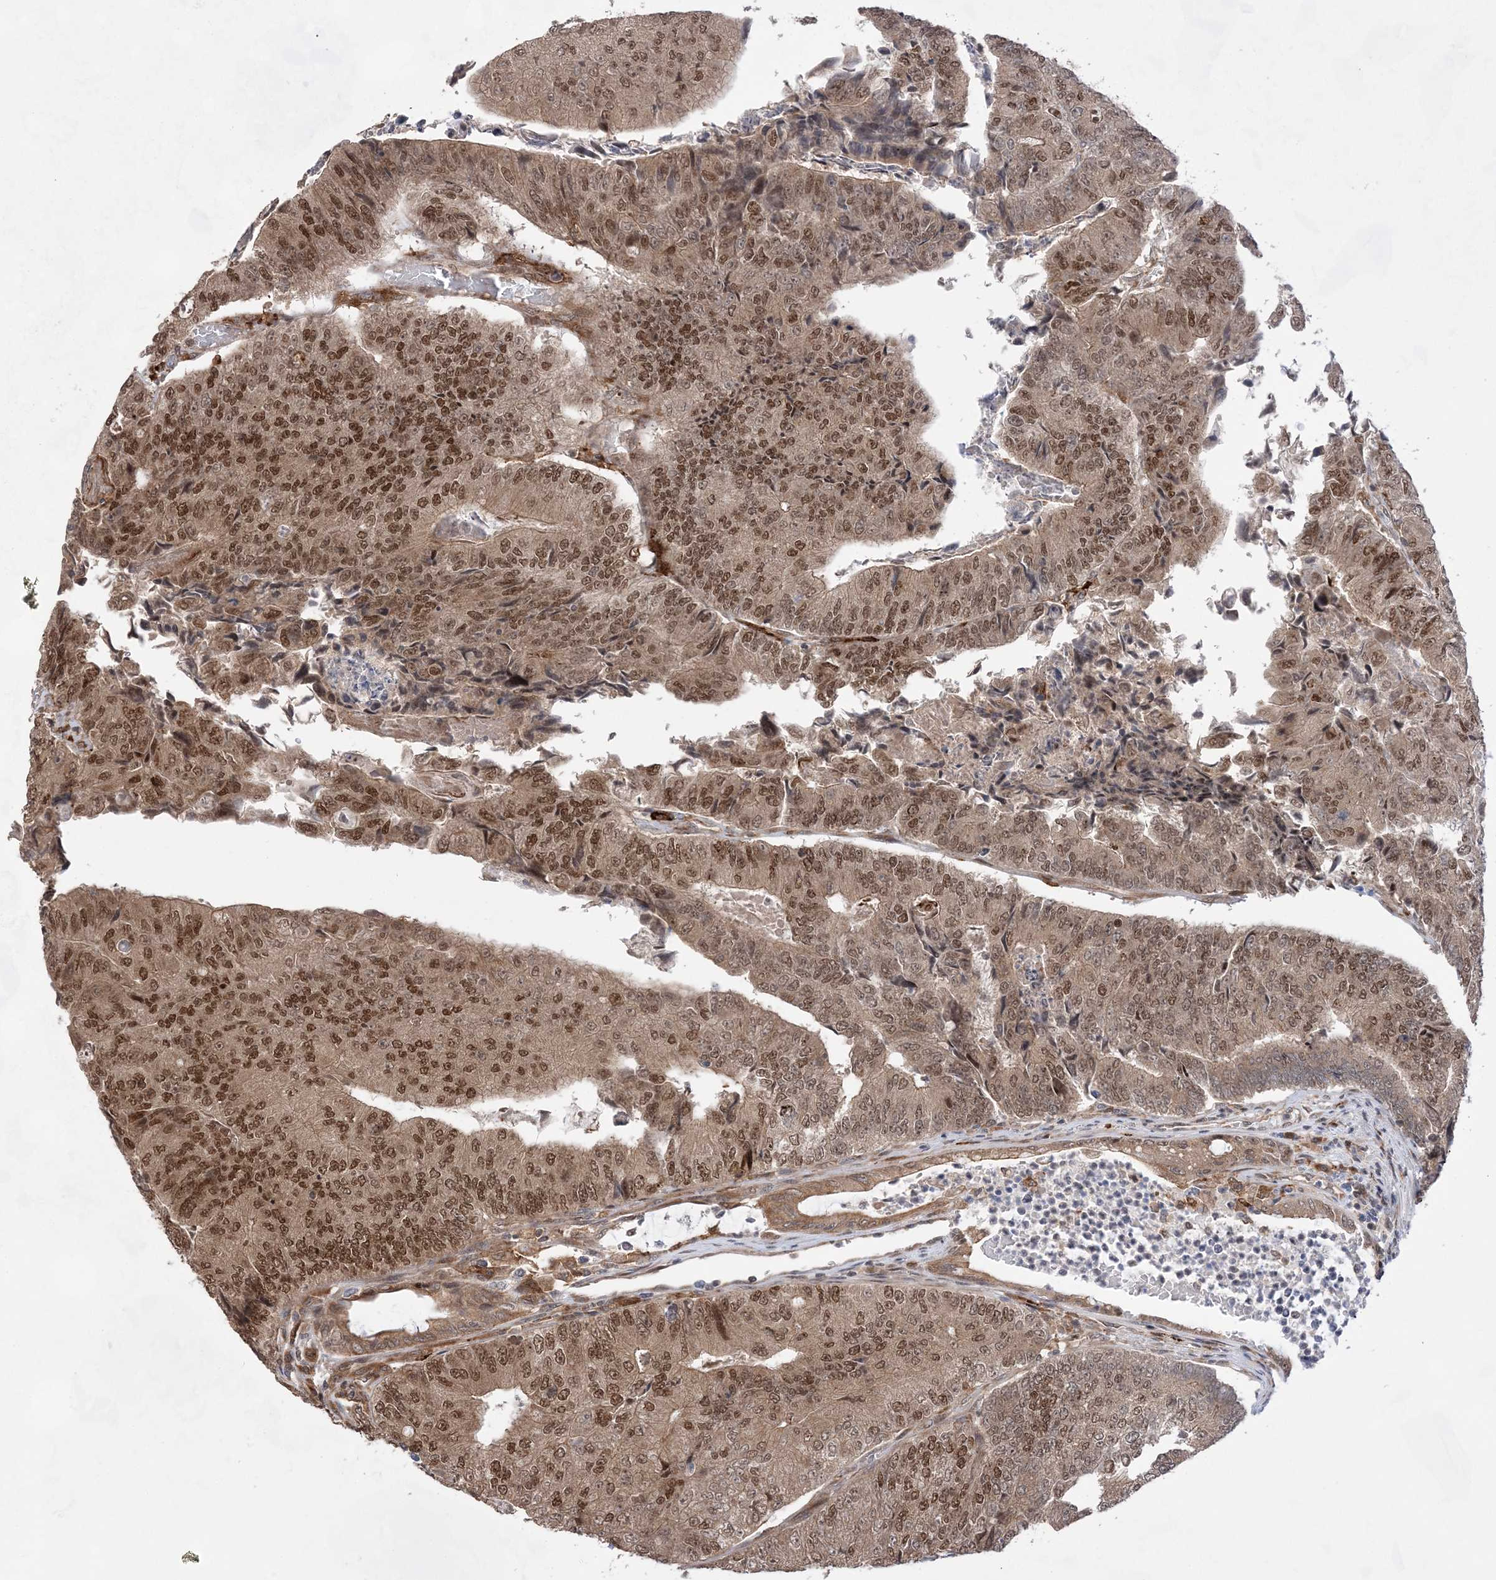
{"staining": {"intensity": "moderate", "quantity": ">75%", "location": "nuclear"}, "tissue": "colorectal cancer", "cell_type": "Tumor cells", "image_type": "cancer", "snomed": [{"axis": "morphology", "description": "Adenocarcinoma, NOS"}, {"axis": "topography", "description": "Colon"}], "caption": "Protein staining shows moderate nuclear staining in about >75% of tumor cells in colorectal cancer.", "gene": "ANAPC15", "patient": {"sex": "female", "age": 67}}